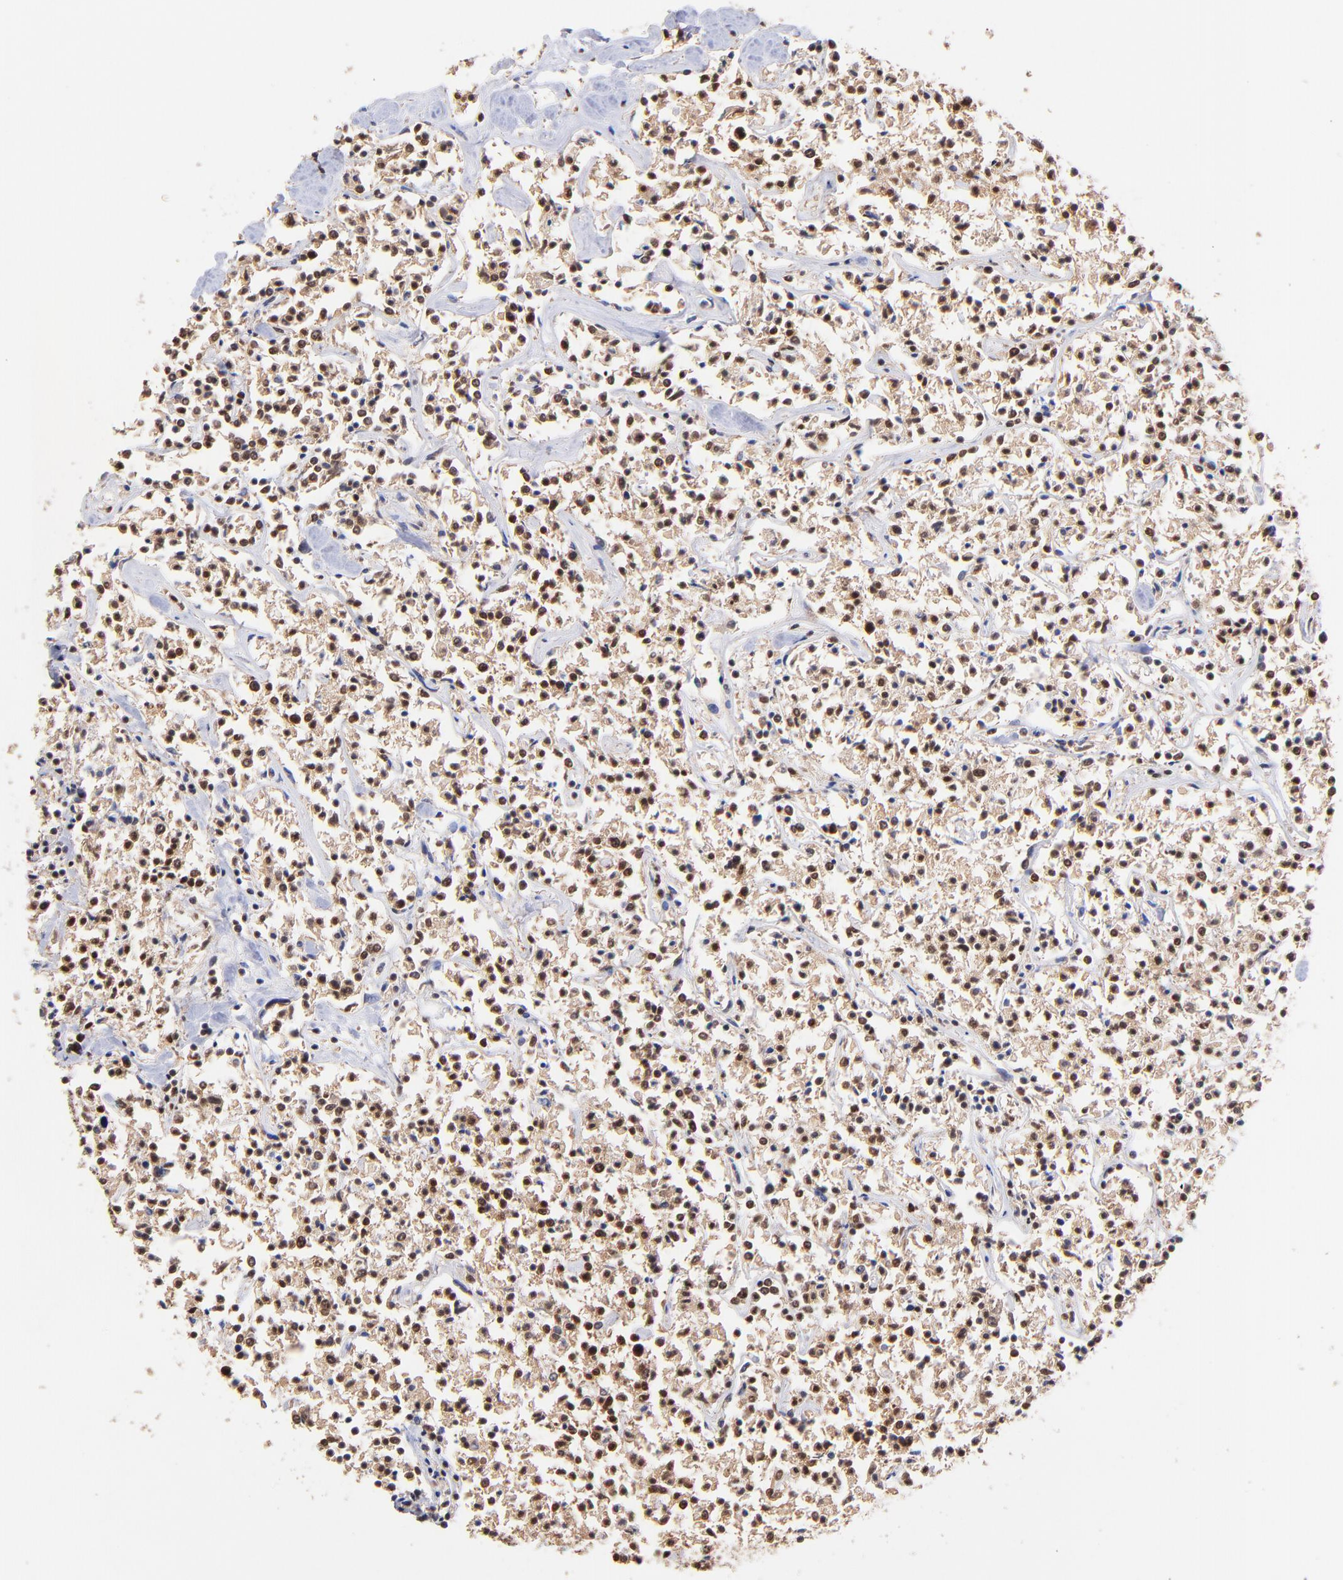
{"staining": {"intensity": "strong", "quantity": ">75%", "location": "nuclear"}, "tissue": "lymphoma", "cell_type": "Tumor cells", "image_type": "cancer", "snomed": [{"axis": "morphology", "description": "Malignant lymphoma, non-Hodgkin's type, Low grade"}, {"axis": "topography", "description": "Small intestine"}], "caption": "IHC staining of lymphoma, which demonstrates high levels of strong nuclear positivity in about >75% of tumor cells indicating strong nuclear protein positivity. The staining was performed using DAB (brown) for protein detection and nuclei were counterstained in hematoxylin (blue).", "gene": "WDR25", "patient": {"sex": "female", "age": 59}}